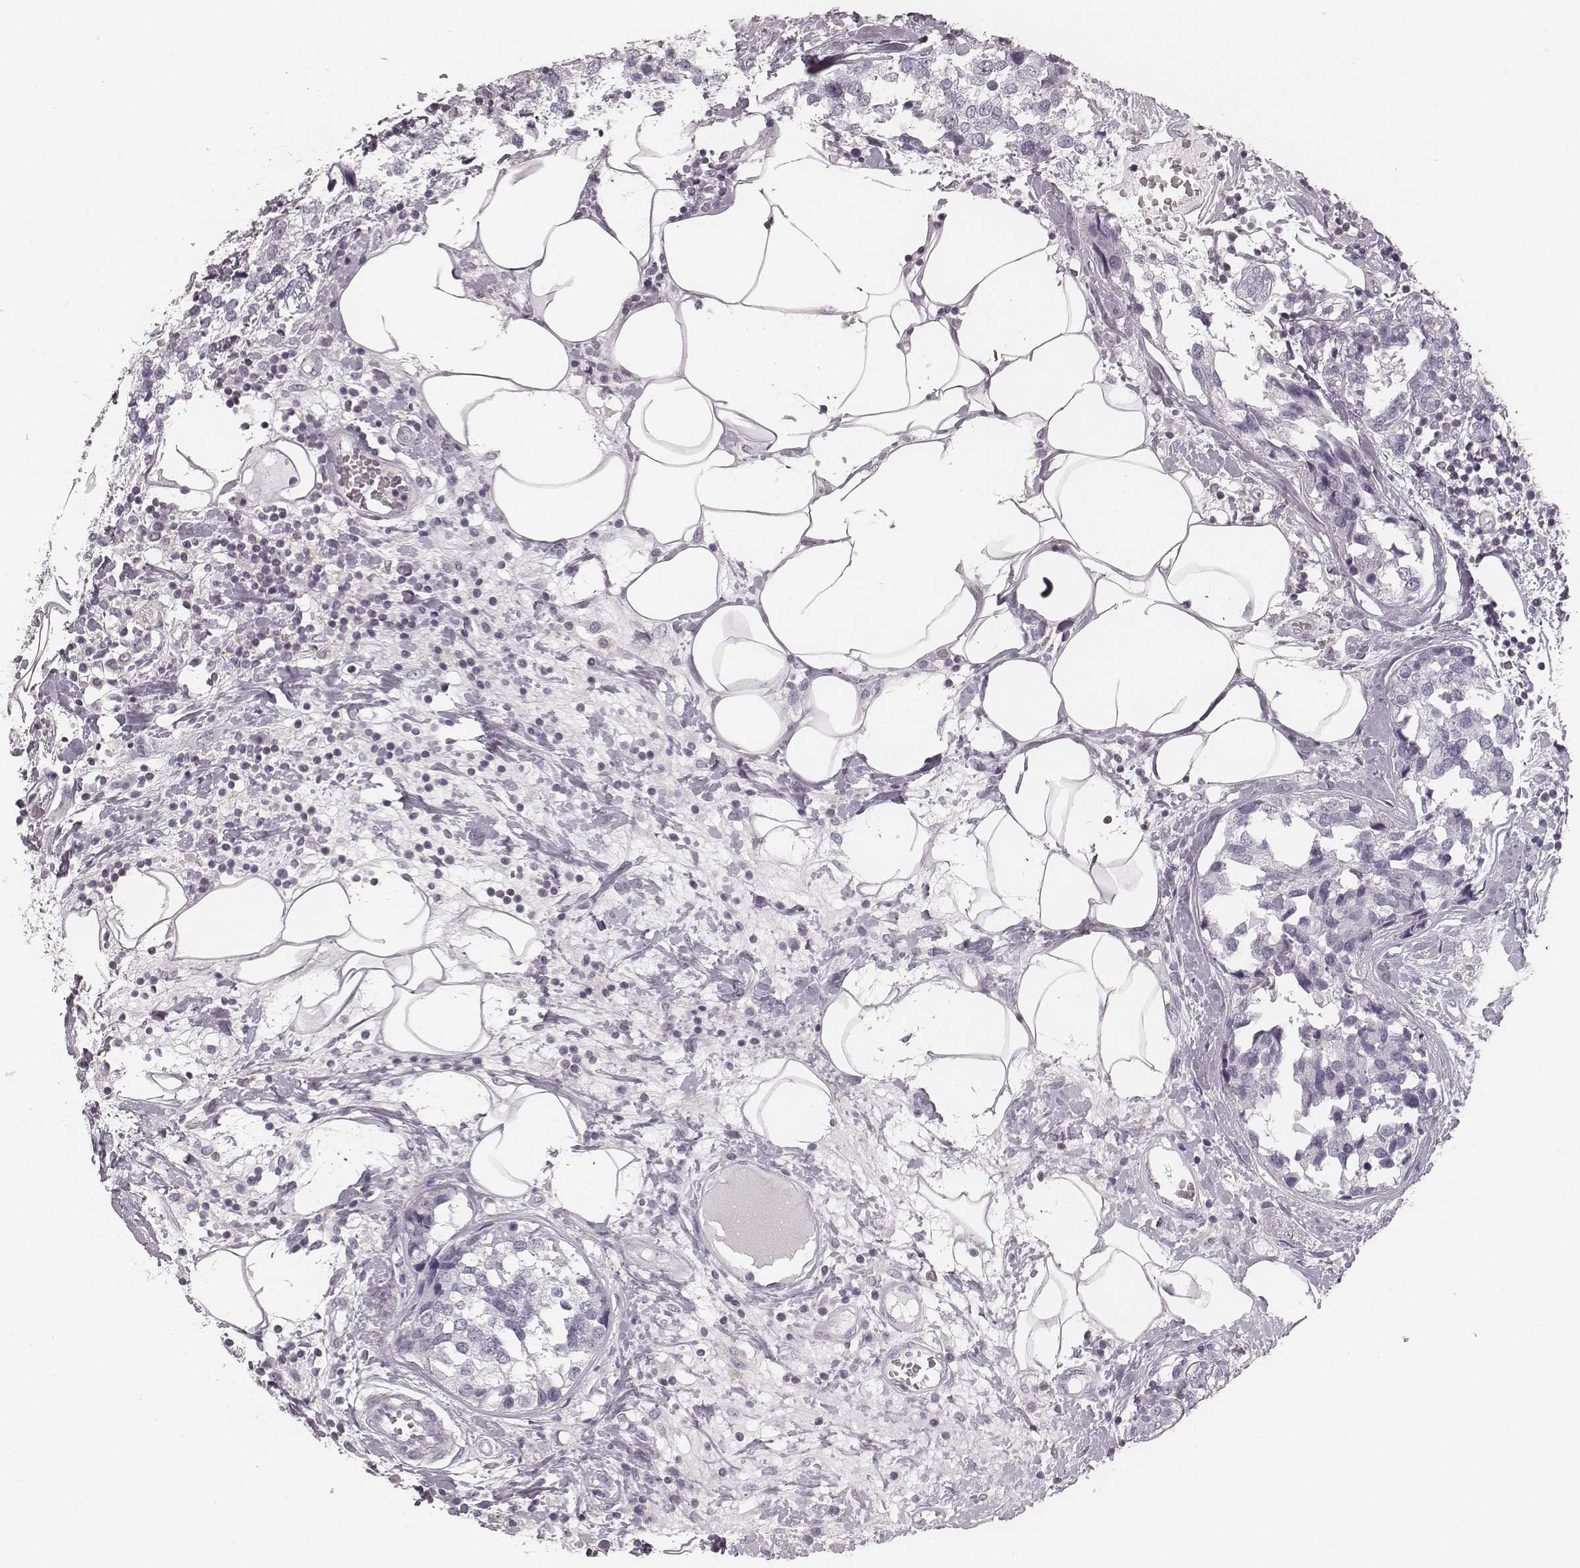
{"staining": {"intensity": "negative", "quantity": "none", "location": "none"}, "tissue": "breast cancer", "cell_type": "Tumor cells", "image_type": "cancer", "snomed": [{"axis": "morphology", "description": "Lobular carcinoma"}, {"axis": "topography", "description": "Breast"}], "caption": "DAB immunohistochemical staining of human breast cancer reveals no significant positivity in tumor cells.", "gene": "ZNF365", "patient": {"sex": "female", "age": 59}}